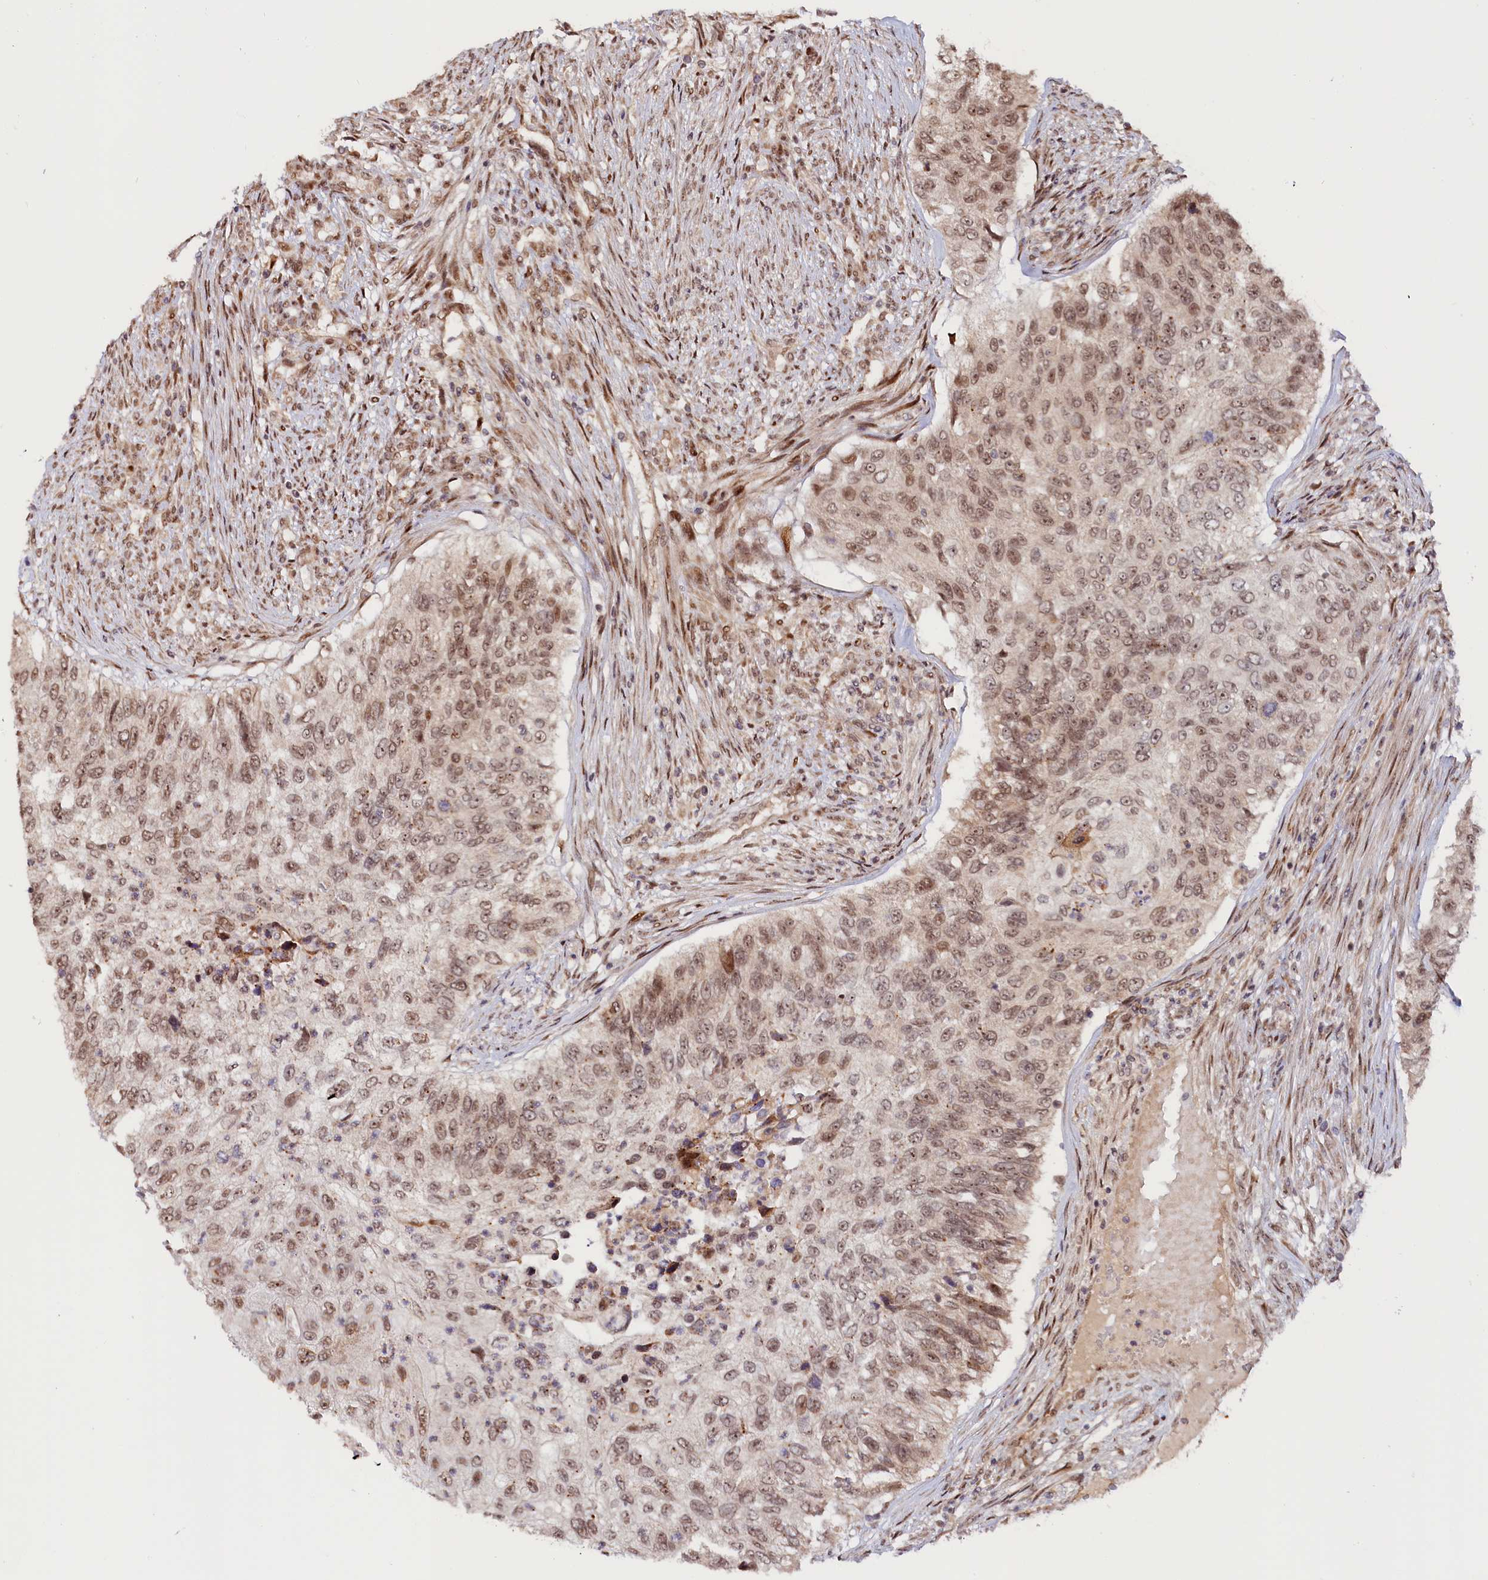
{"staining": {"intensity": "moderate", "quantity": ">75%", "location": "nuclear"}, "tissue": "urothelial cancer", "cell_type": "Tumor cells", "image_type": "cancer", "snomed": [{"axis": "morphology", "description": "Urothelial carcinoma, High grade"}, {"axis": "topography", "description": "Urinary bladder"}], "caption": "The micrograph exhibits staining of urothelial cancer, revealing moderate nuclear protein positivity (brown color) within tumor cells.", "gene": "ANKRD24", "patient": {"sex": "female", "age": 60}}